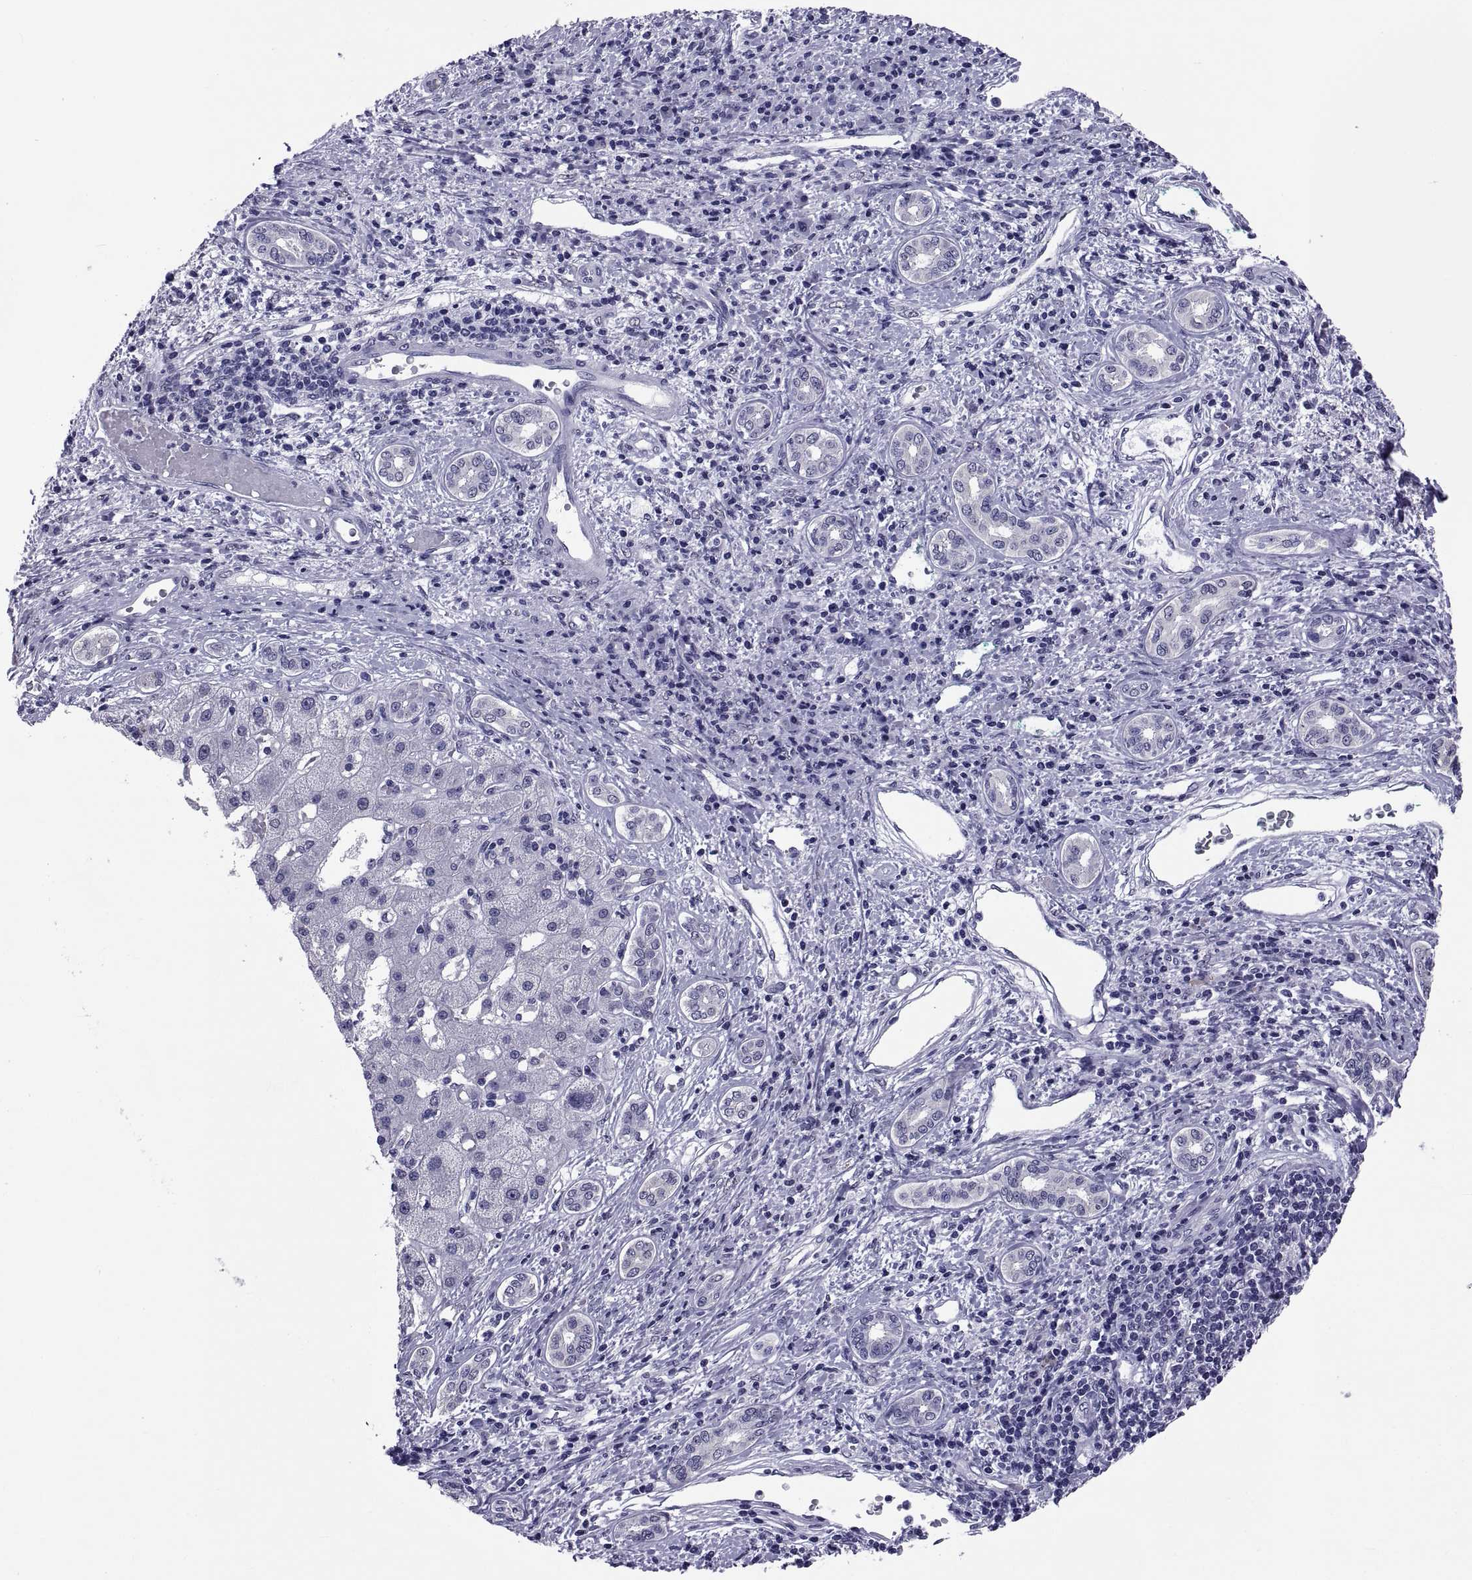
{"staining": {"intensity": "negative", "quantity": "none", "location": "none"}, "tissue": "liver cancer", "cell_type": "Tumor cells", "image_type": "cancer", "snomed": [{"axis": "morphology", "description": "Carcinoma, Hepatocellular, NOS"}, {"axis": "topography", "description": "Liver"}], "caption": "Hepatocellular carcinoma (liver) was stained to show a protein in brown. There is no significant positivity in tumor cells. (DAB immunohistochemistry with hematoxylin counter stain).", "gene": "TGFBR3L", "patient": {"sex": "male", "age": 65}}